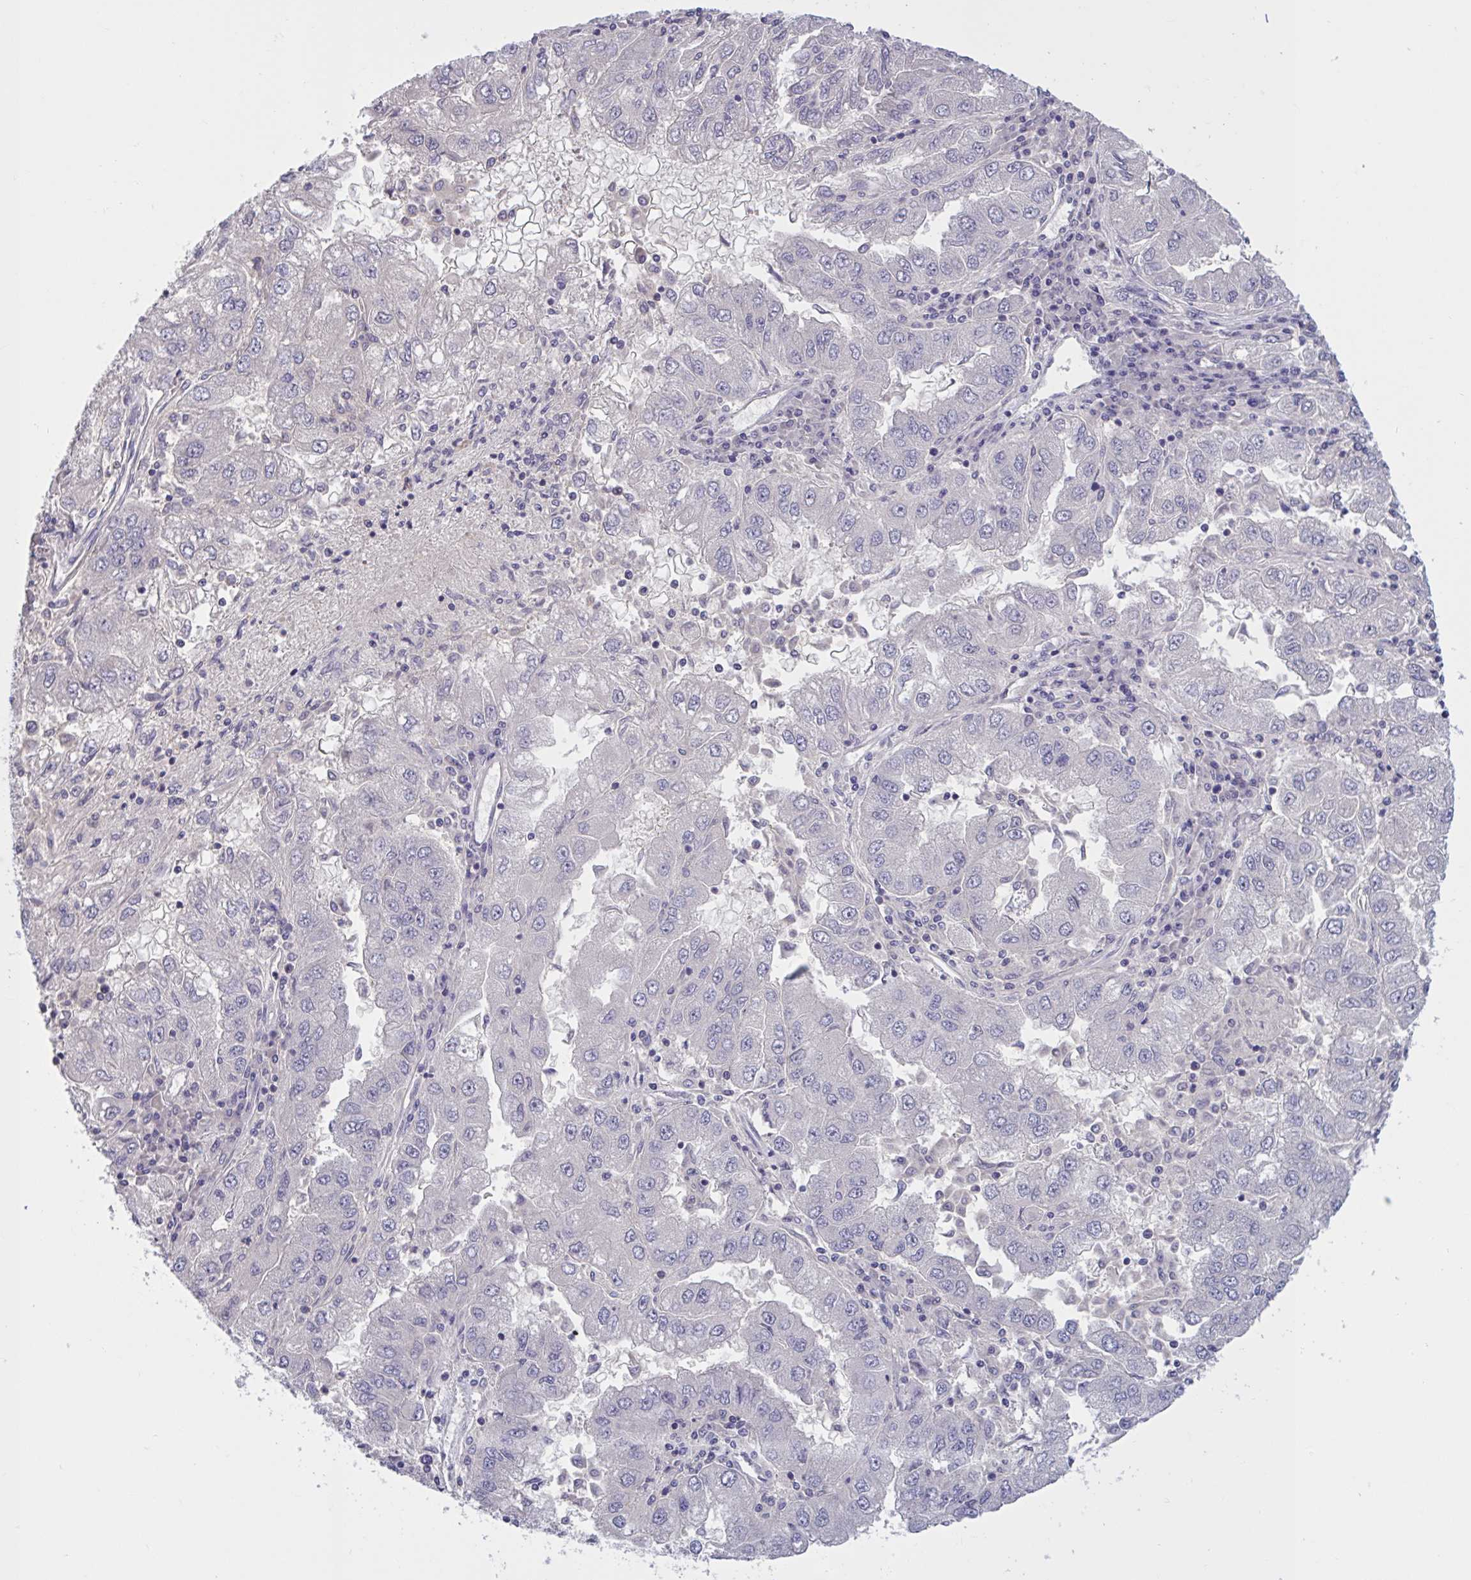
{"staining": {"intensity": "negative", "quantity": "none", "location": "none"}, "tissue": "lung cancer", "cell_type": "Tumor cells", "image_type": "cancer", "snomed": [{"axis": "morphology", "description": "Adenocarcinoma, NOS"}, {"axis": "morphology", "description": "Adenocarcinoma primary or metastatic"}, {"axis": "topography", "description": "Lung"}], "caption": "Immunohistochemical staining of adenocarcinoma primary or metastatic (lung) demonstrates no significant expression in tumor cells.", "gene": "RBL1", "patient": {"sex": "male", "age": 74}}